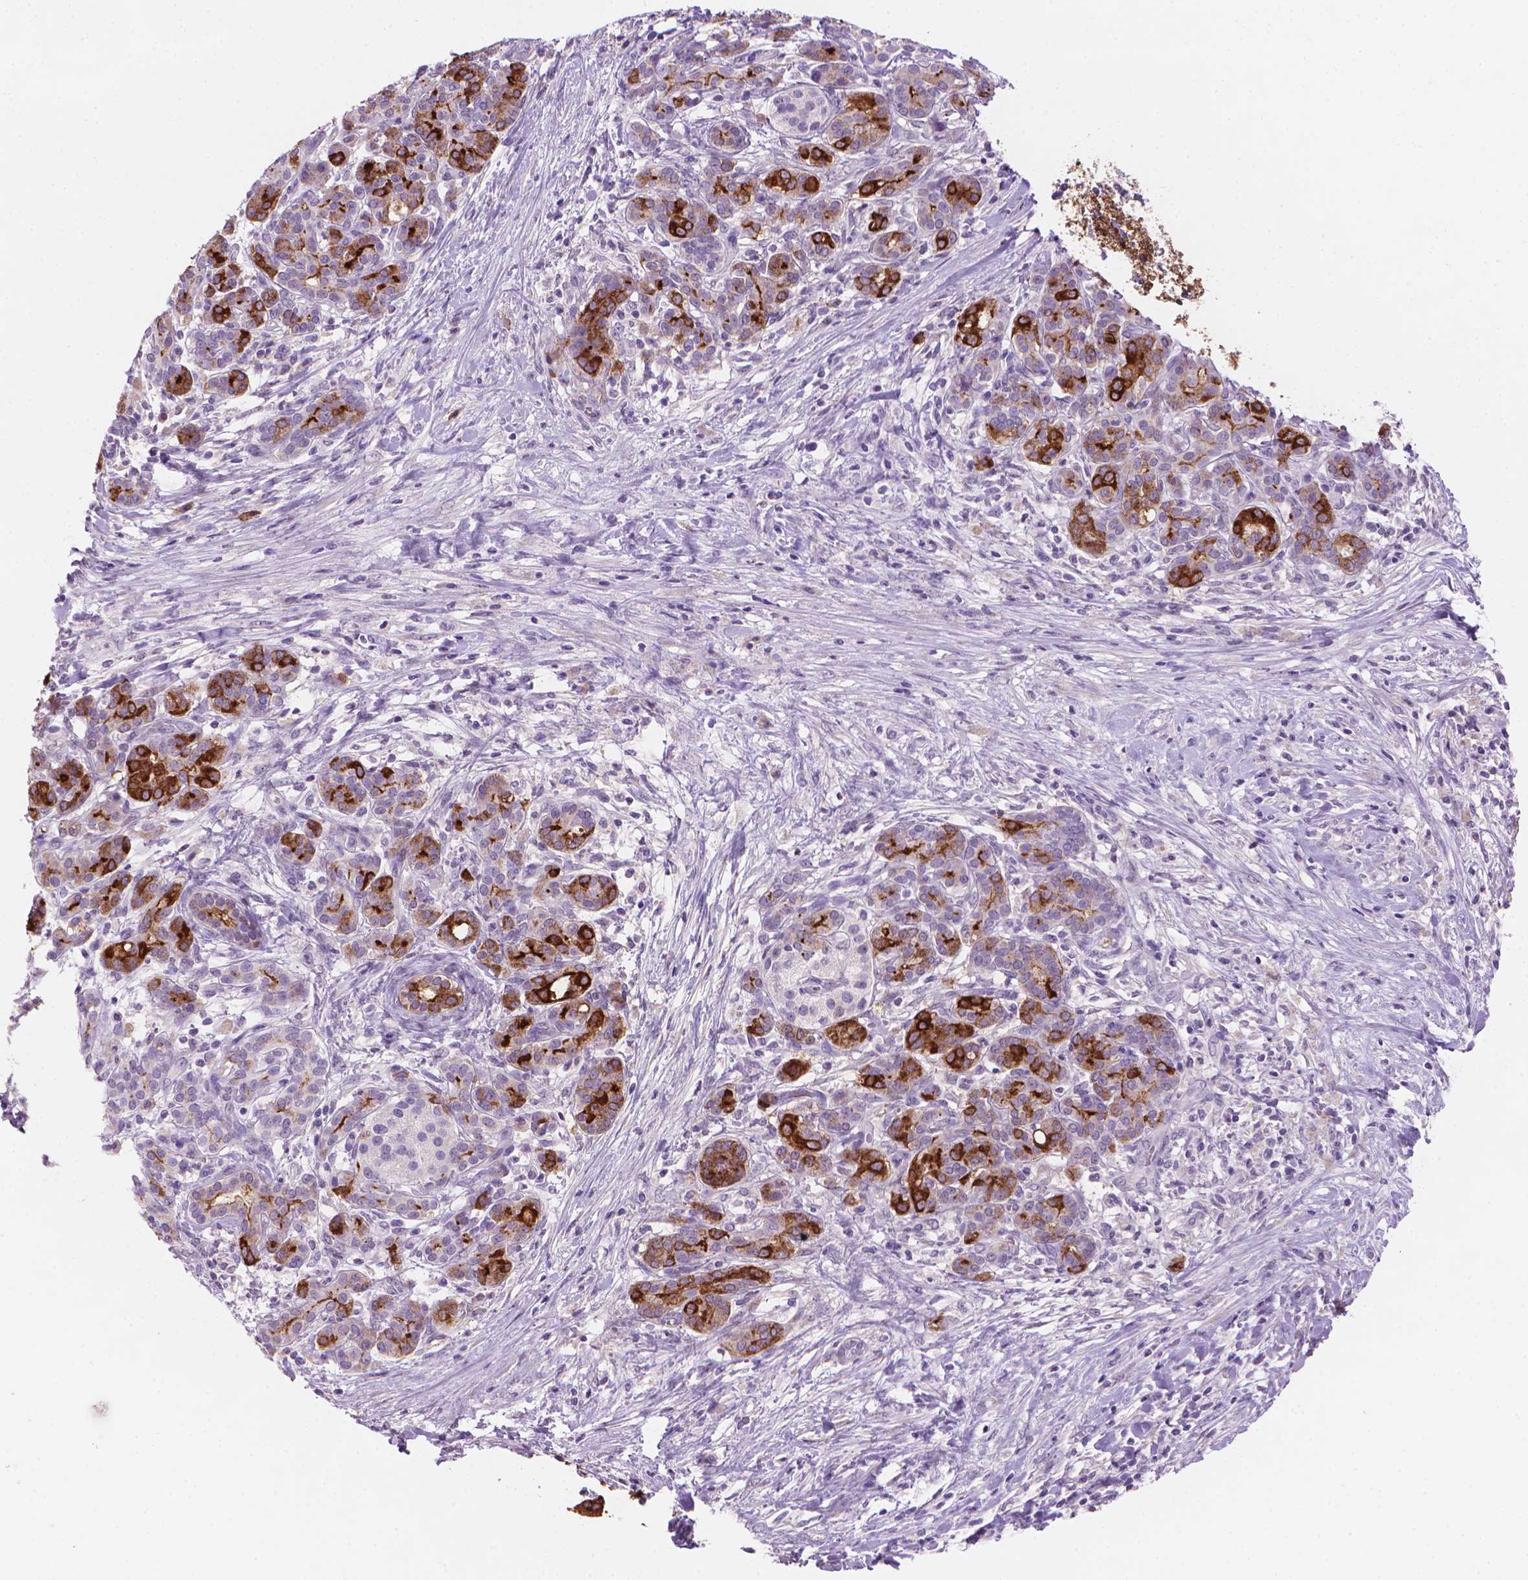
{"staining": {"intensity": "strong", "quantity": "25%-75%", "location": "cytoplasmic/membranous"}, "tissue": "pancreatic cancer", "cell_type": "Tumor cells", "image_type": "cancer", "snomed": [{"axis": "morphology", "description": "Adenocarcinoma, NOS"}, {"axis": "topography", "description": "Pancreas"}], "caption": "Pancreatic adenocarcinoma stained with DAB (3,3'-diaminobenzidine) IHC exhibits high levels of strong cytoplasmic/membranous positivity in approximately 25%-75% of tumor cells.", "gene": "MUC1", "patient": {"sex": "male", "age": 44}}